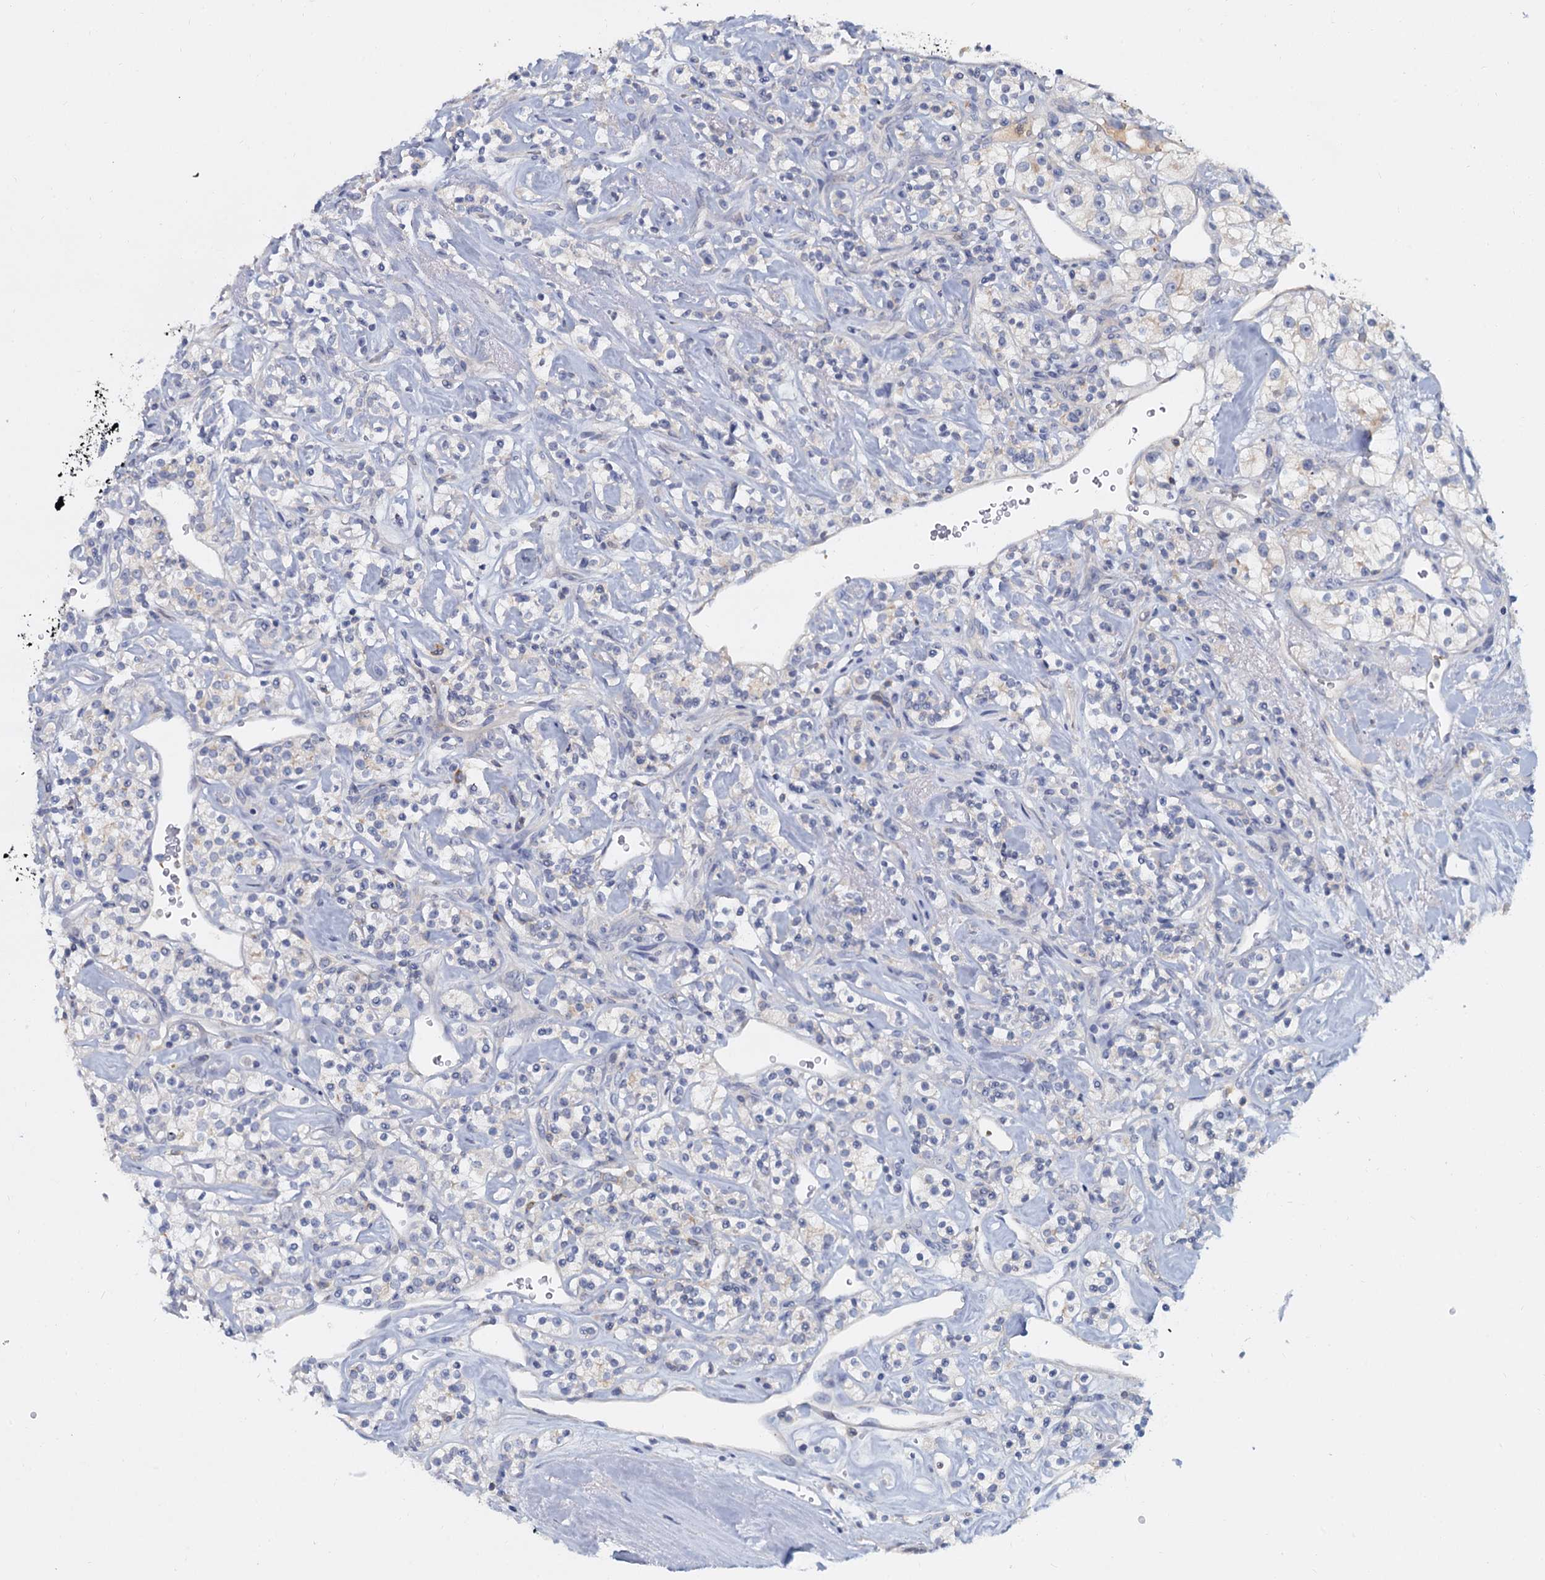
{"staining": {"intensity": "negative", "quantity": "none", "location": "none"}, "tissue": "renal cancer", "cell_type": "Tumor cells", "image_type": "cancer", "snomed": [{"axis": "morphology", "description": "Adenocarcinoma, NOS"}, {"axis": "topography", "description": "Kidney"}], "caption": "High power microscopy micrograph of an immunohistochemistry histopathology image of renal cancer, revealing no significant staining in tumor cells.", "gene": "ACSM3", "patient": {"sex": "male", "age": 77}}